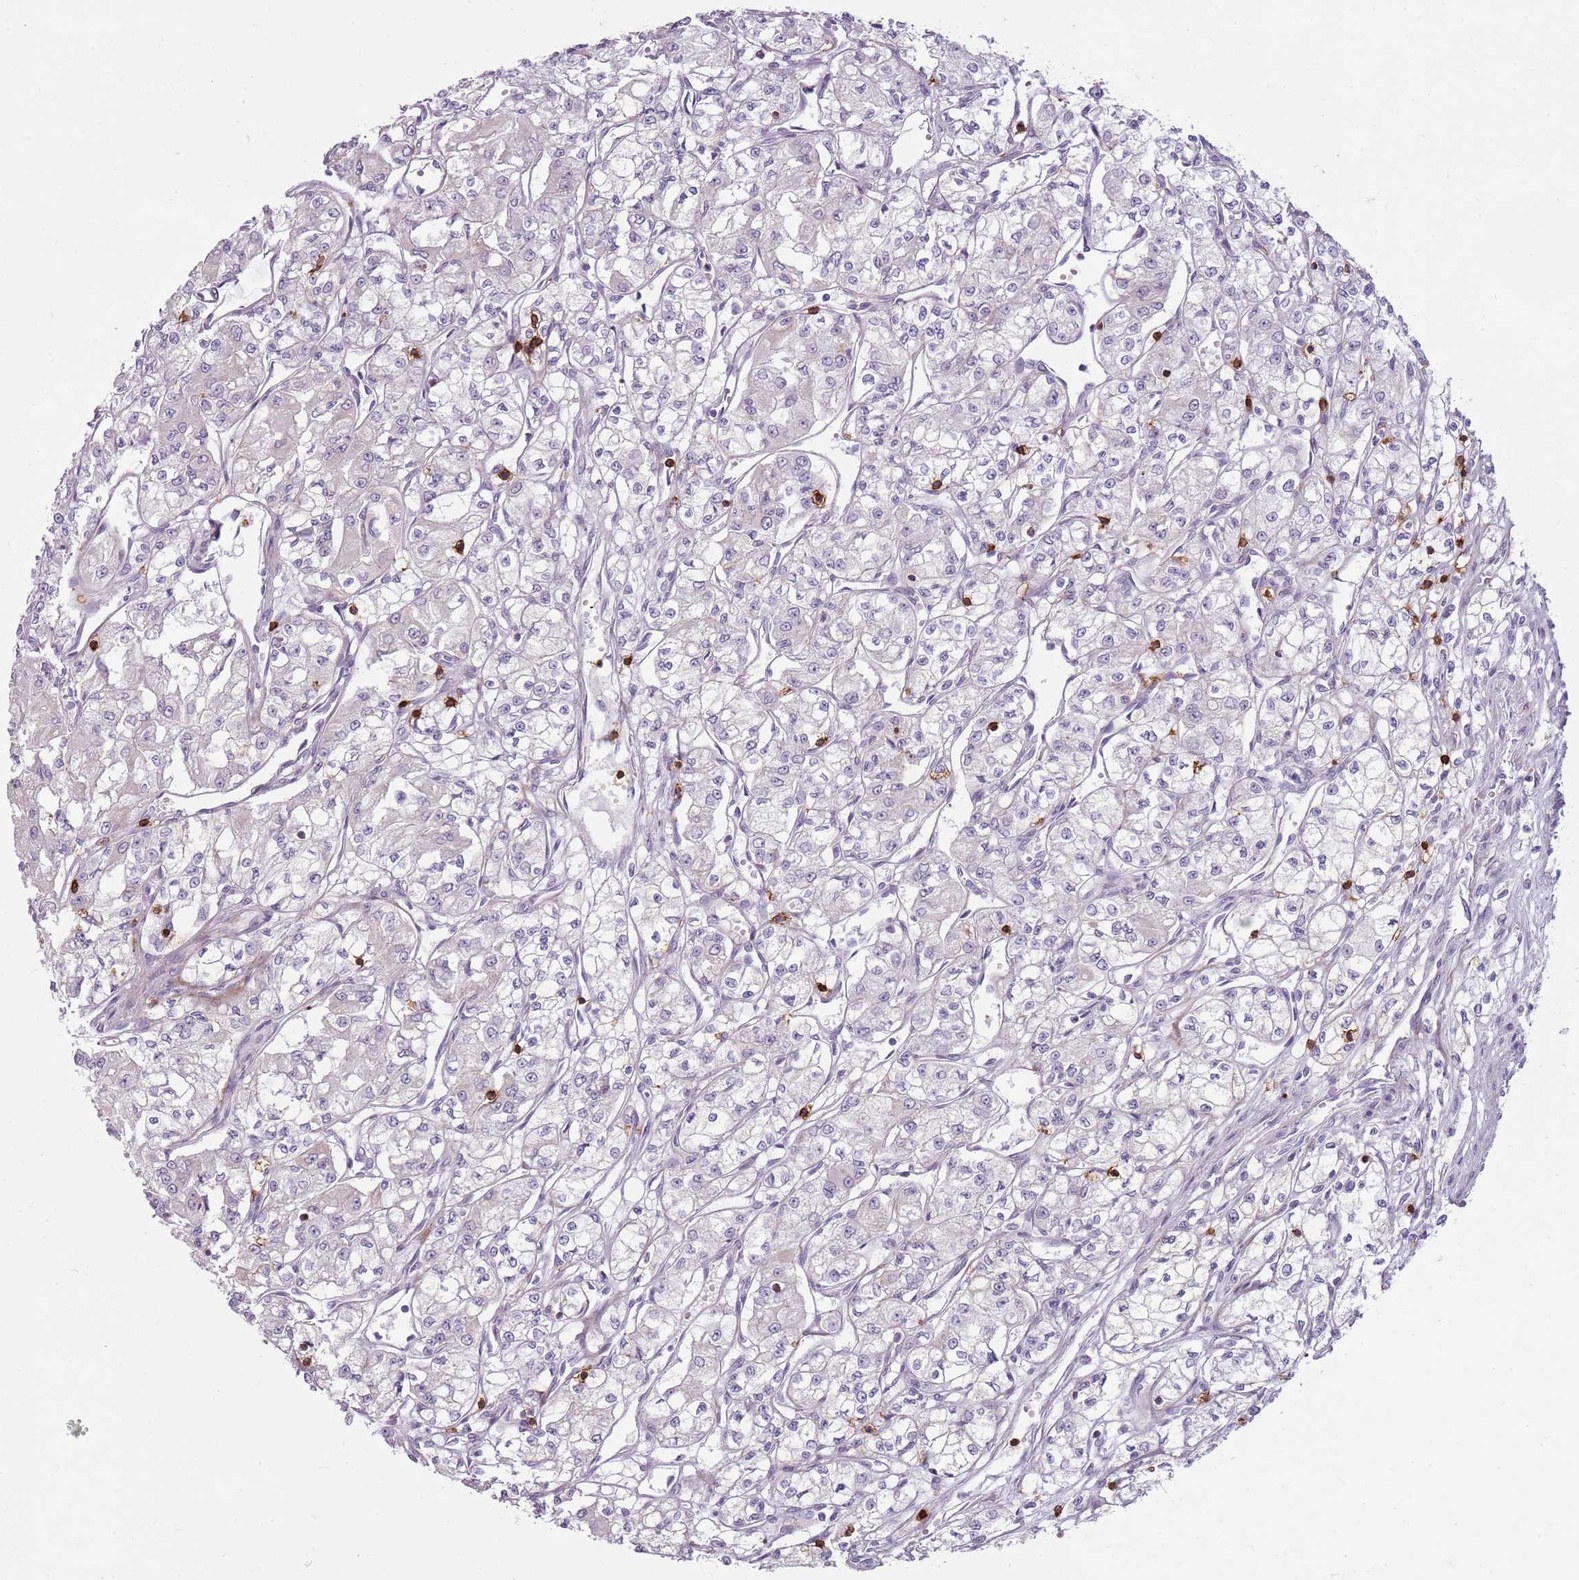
{"staining": {"intensity": "negative", "quantity": "none", "location": "none"}, "tissue": "renal cancer", "cell_type": "Tumor cells", "image_type": "cancer", "snomed": [{"axis": "morphology", "description": "Adenocarcinoma, NOS"}, {"axis": "topography", "description": "Kidney"}], "caption": "Tumor cells show no significant protein expression in renal cancer.", "gene": "ZNF583", "patient": {"sex": "male", "age": 59}}